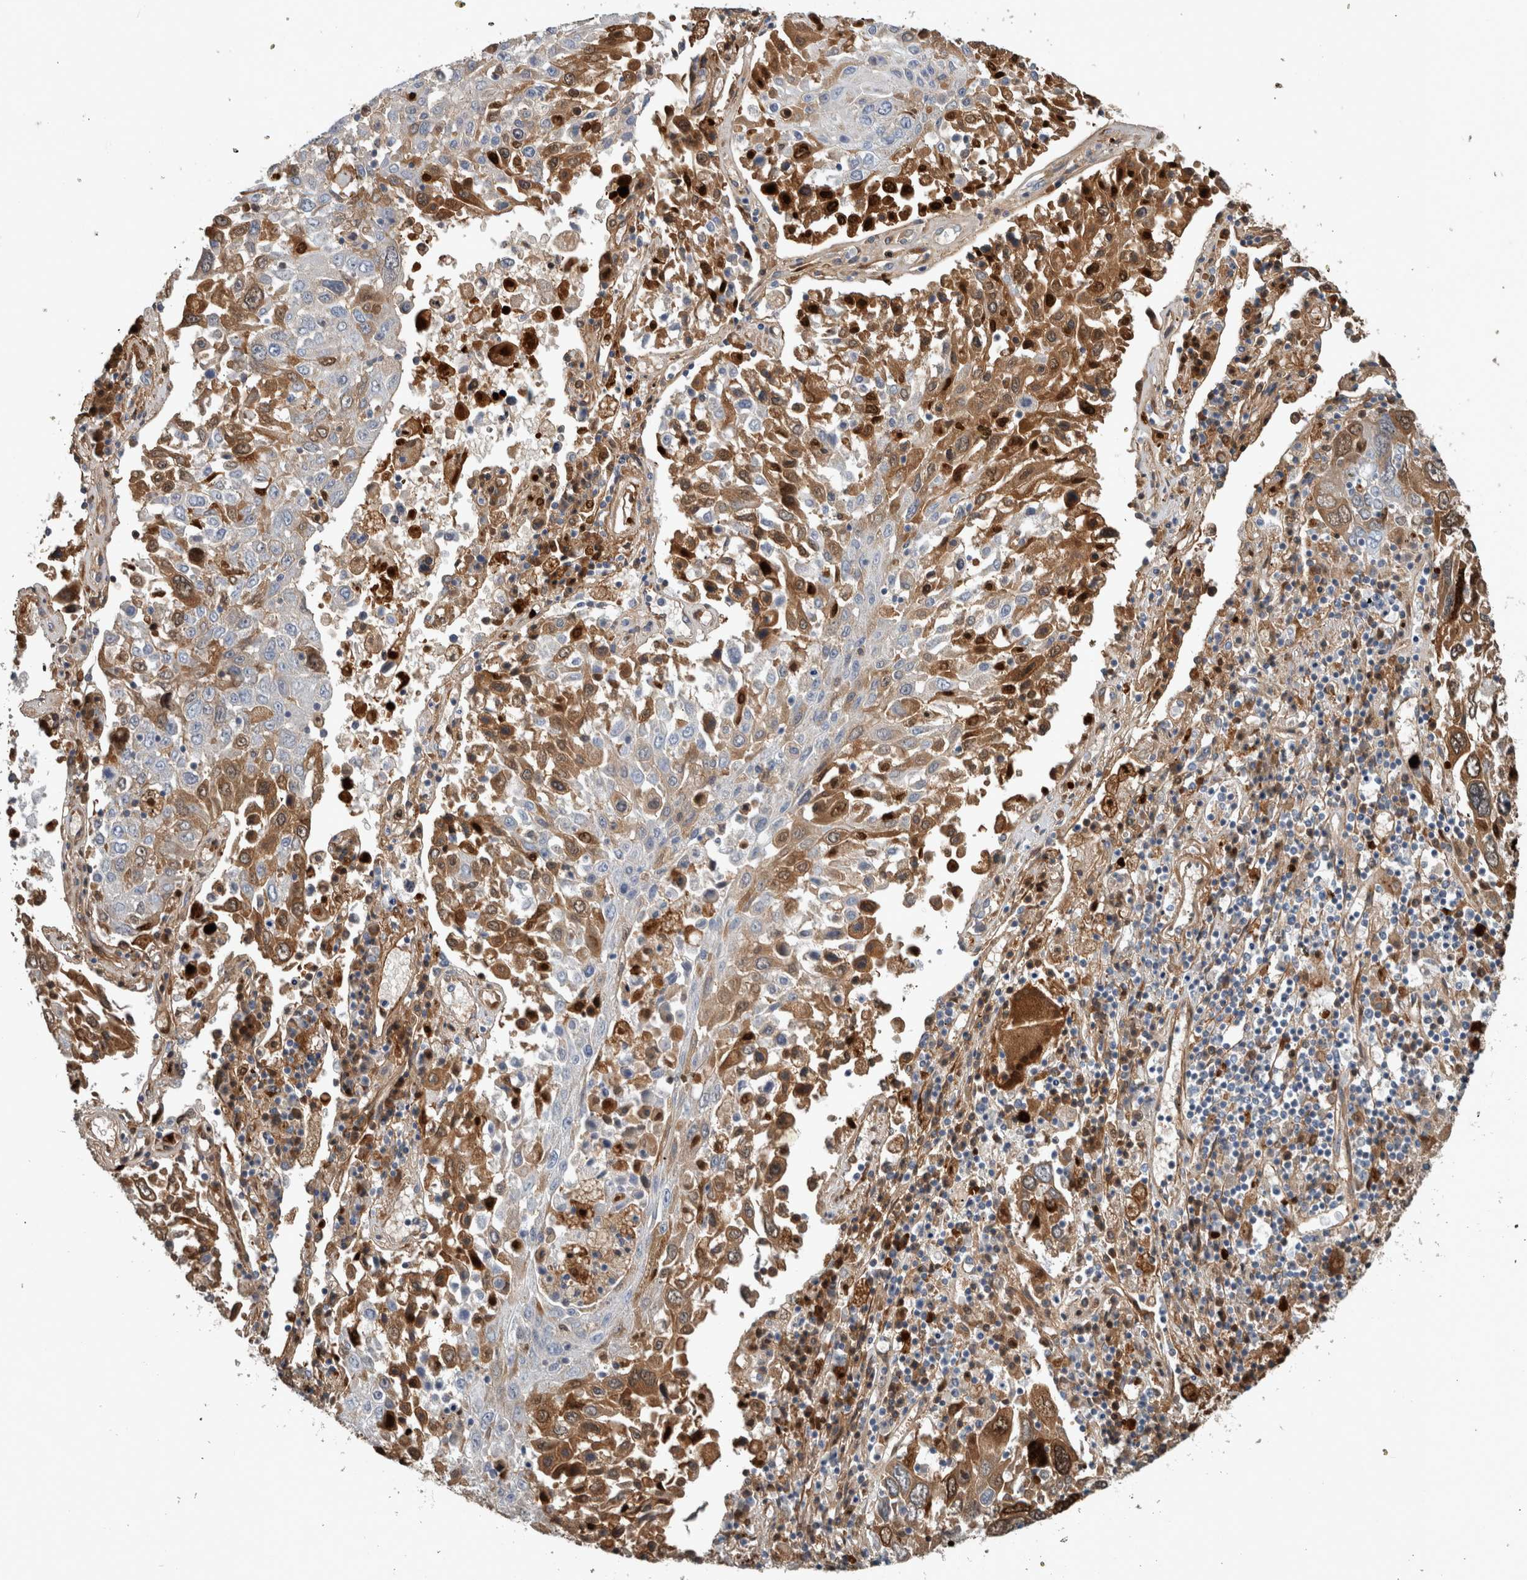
{"staining": {"intensity": "negative", "quantity": "none", "location": "none"}, "tissue": "lung cancer", "cell_type": "Tumor cells", "image_type": "cancer", "snomed": [{"axis": "morphology", "description": "Squamous cell carcinoma, NOS"}, {"axis": "topography", "description": "Lung"}], "caption": "Tumor cells are negative for brown protein staining in squamous cell carcinoma (lung).", "gene": "FN1", "patient": {"sex": "male", "age": 65}}